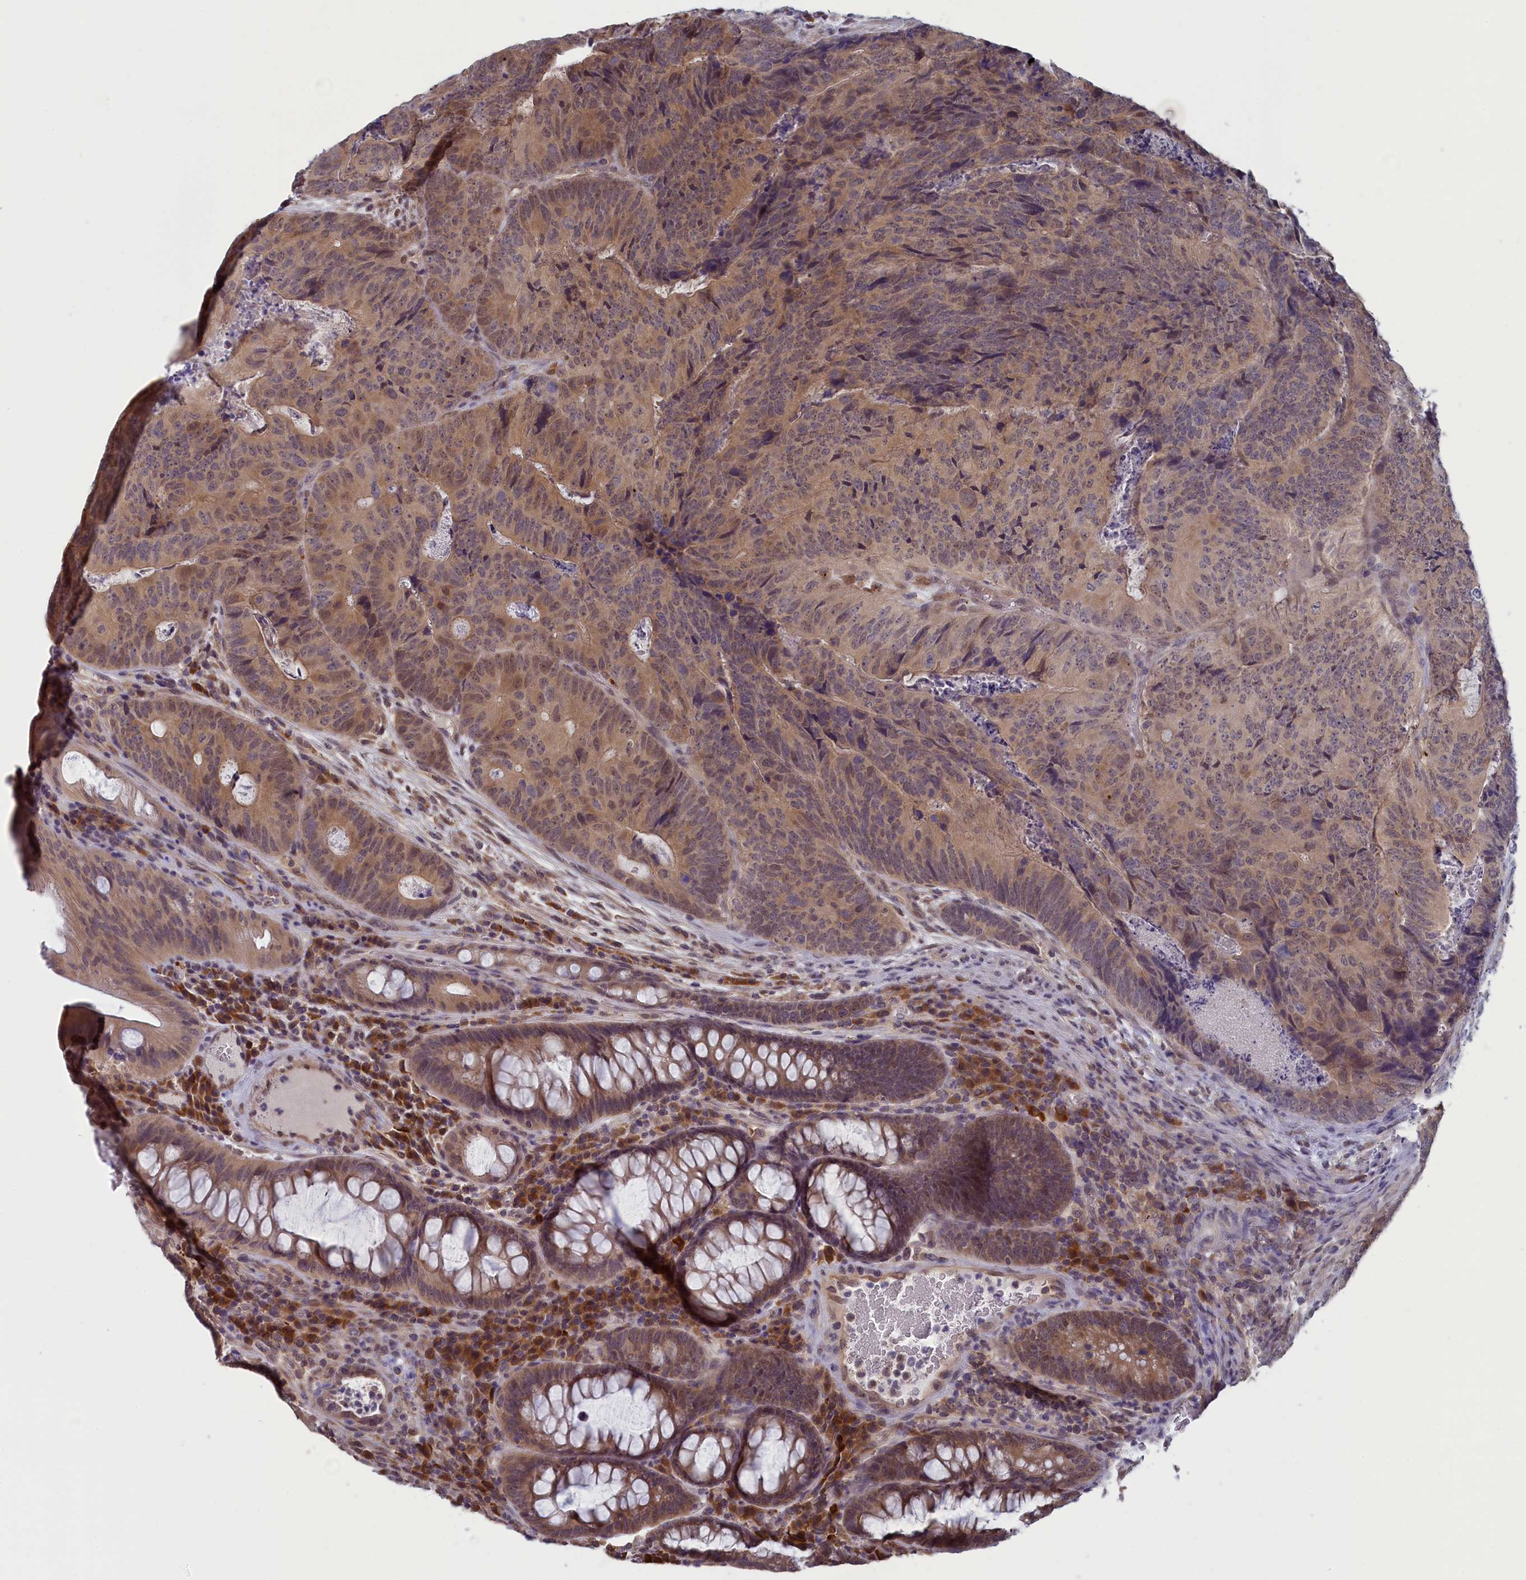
{"staining": {"intensity": "moderate", "quantity": ">75%", "location": "cytoplasmic/membranous"}, "tissue": "colorectal cancer", "cell_type": "Tumor cells", "image_type": "cancer", "snomed": [{"axis": "morphology", "description": "Adenocarcinoma, NOS"}, {"axis": "topography", "description": "Colon"}], "caption": "The micrograph shows staining of colorectal cancer, revealing moderate cytoplasmic/membranous protein positivity (brown color) within tumor cells.", "gene": "MRI1", "patient": {"sex": "female", "age": 67}}